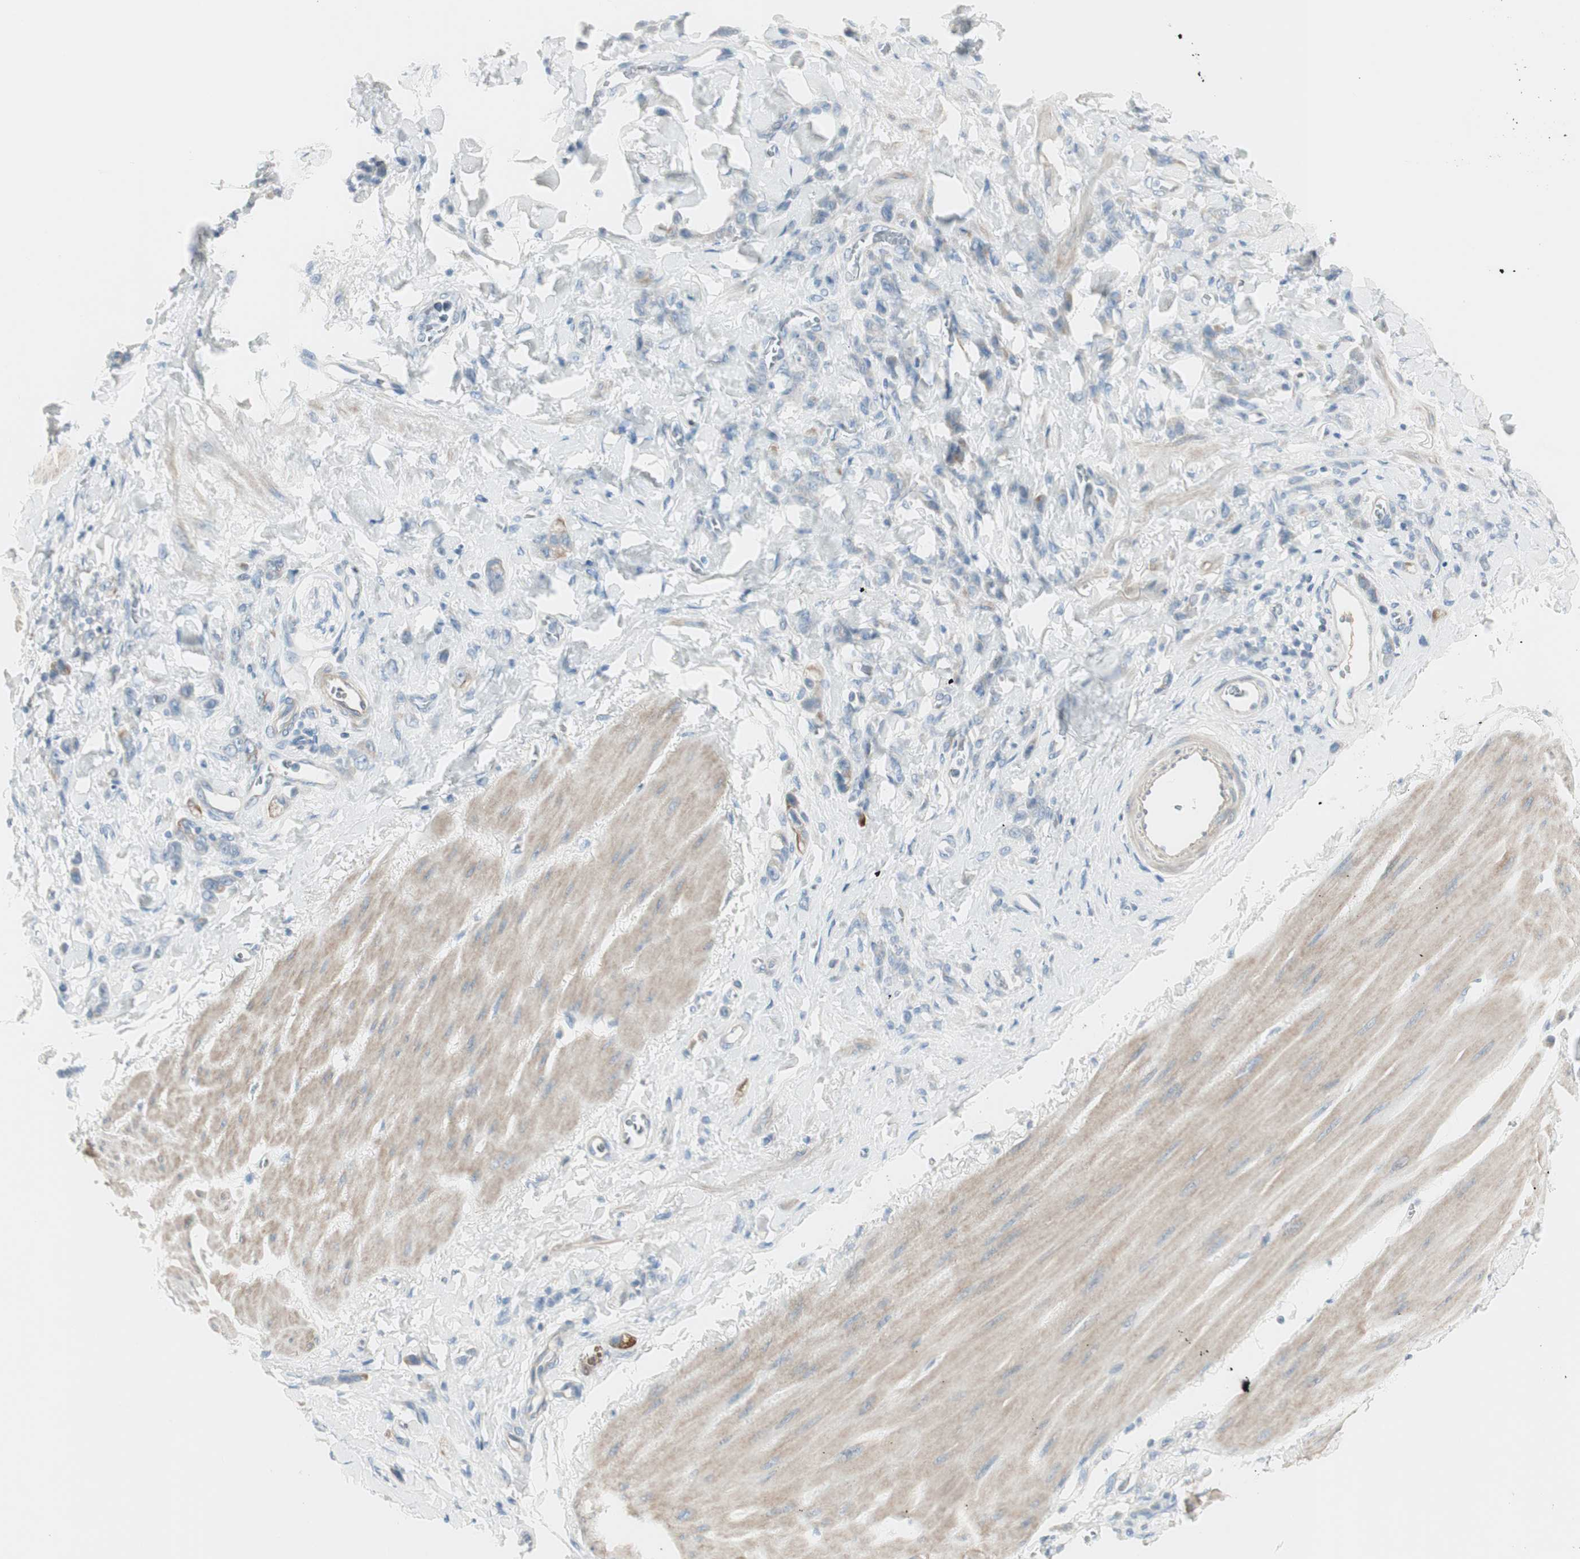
{"staining": {"intensity": "negative", "quantity": "none", "location": "none"}, "tissue": "stomach cancer", "cell_type": "Tumor cells", "image_type": "cancer", "snomed": [{"axis": "morphology", "description": "Adenocarcinoma, NOS"}, {"axis": "topography", "description": "Stomach"}], "caption": "This is a micrograph of immunohistochemistry (IHC) staining of stomach cancer, which shows no staining in tumor cells.", "gene": "CDHR5", "patient": {"sex": "male", "age": 82}}